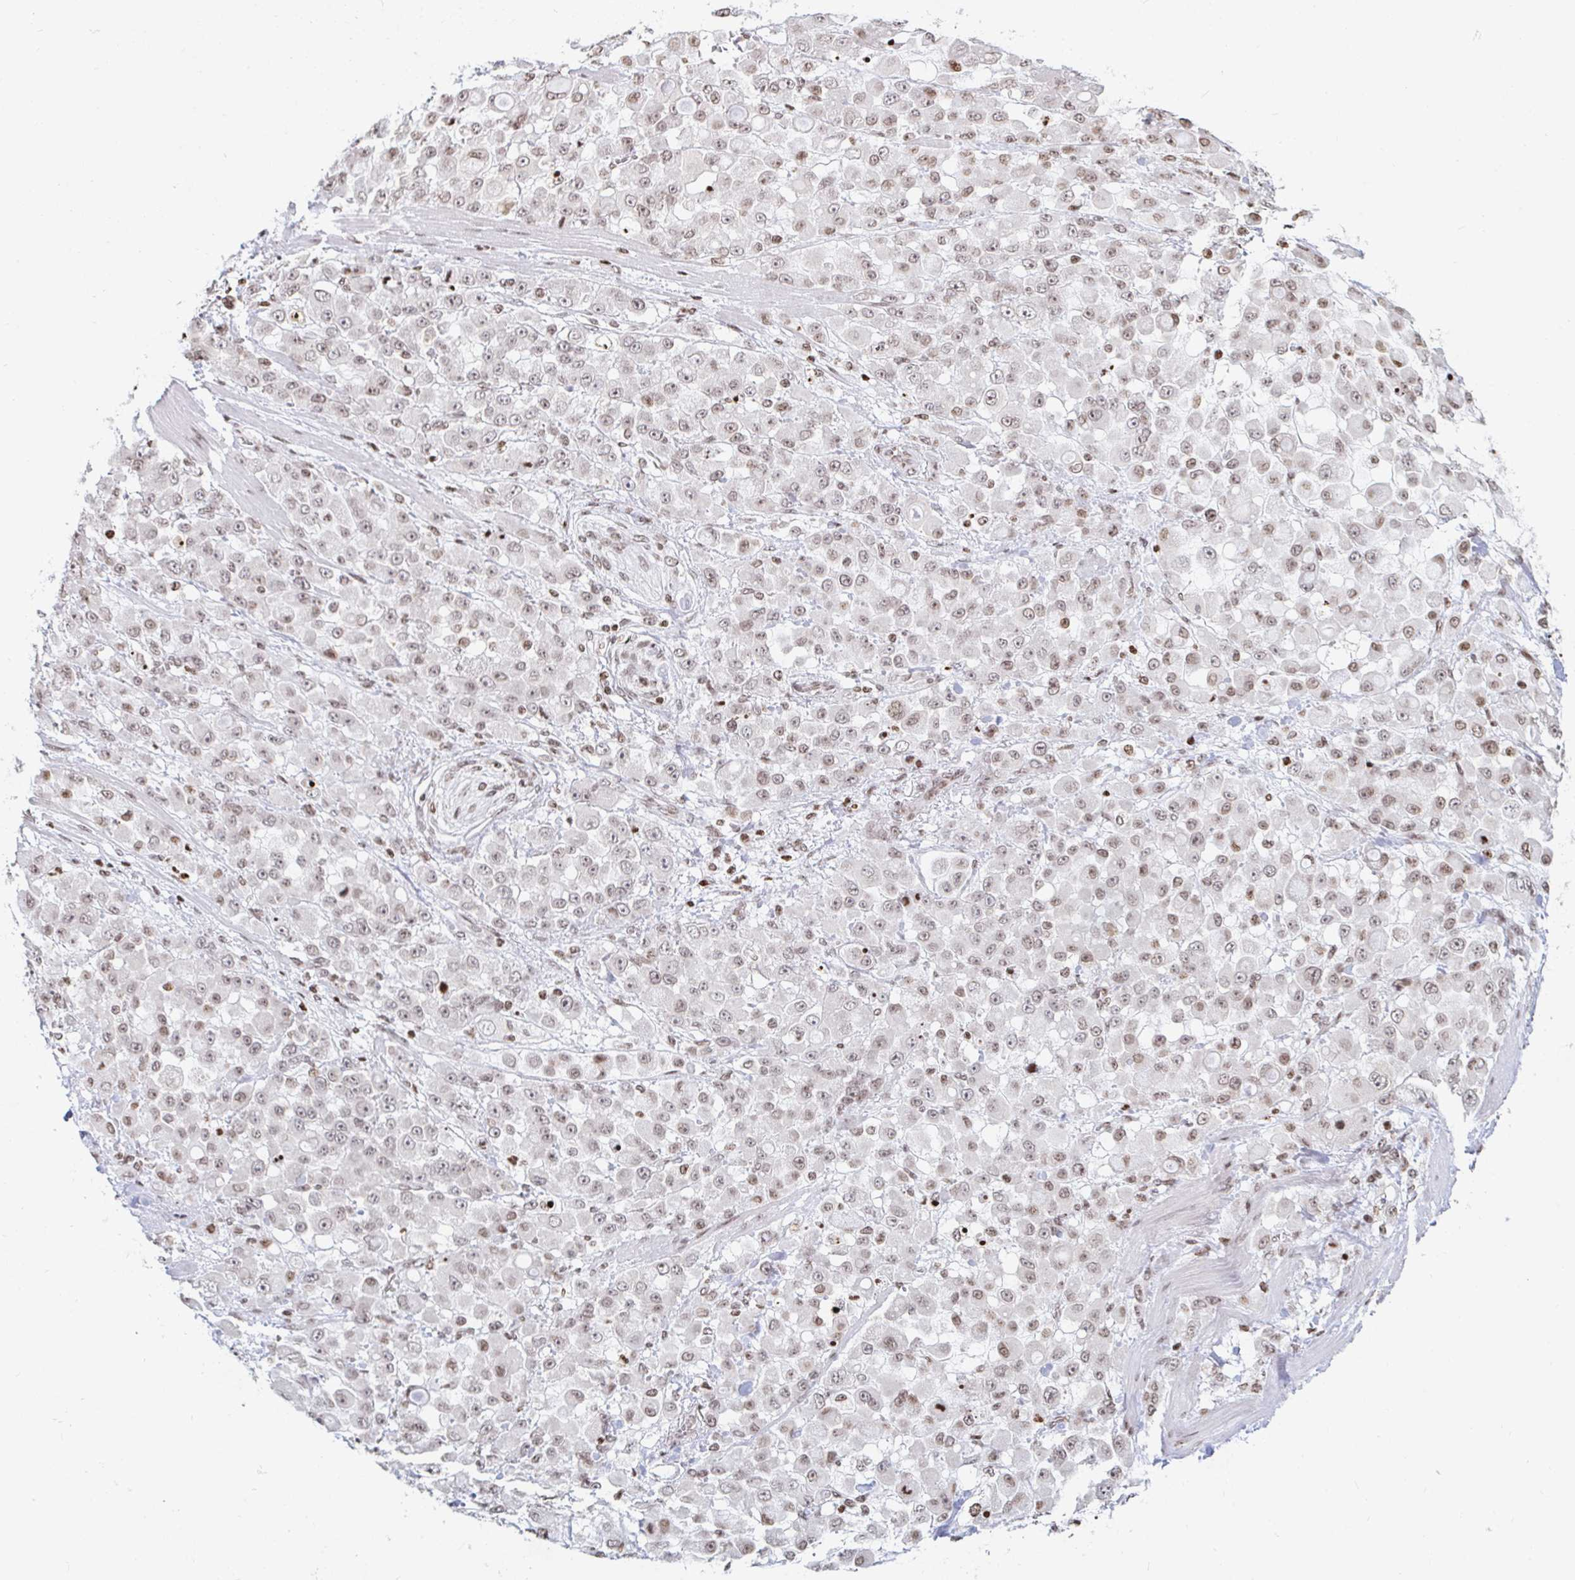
{"staining": {"intensity": "weak", "quantity": ">75%", "location": "nuclear"}, "tissue": "stomach cancer", "cell_type": "Tumor cells", "image_type": "cancer", "snomed": [{"axis": "morphology", "description": "Adenocarcinoma, NOS"}, {"axis": "topography", "description": "Stomach"}], "caption": "Protein expression analysis of stomach adenocarcinoma displays weak nuclear positivity in about >75% of tumor cells.", "gene": "HOXC10", "patient": {"sex": "female", "age": 76}}